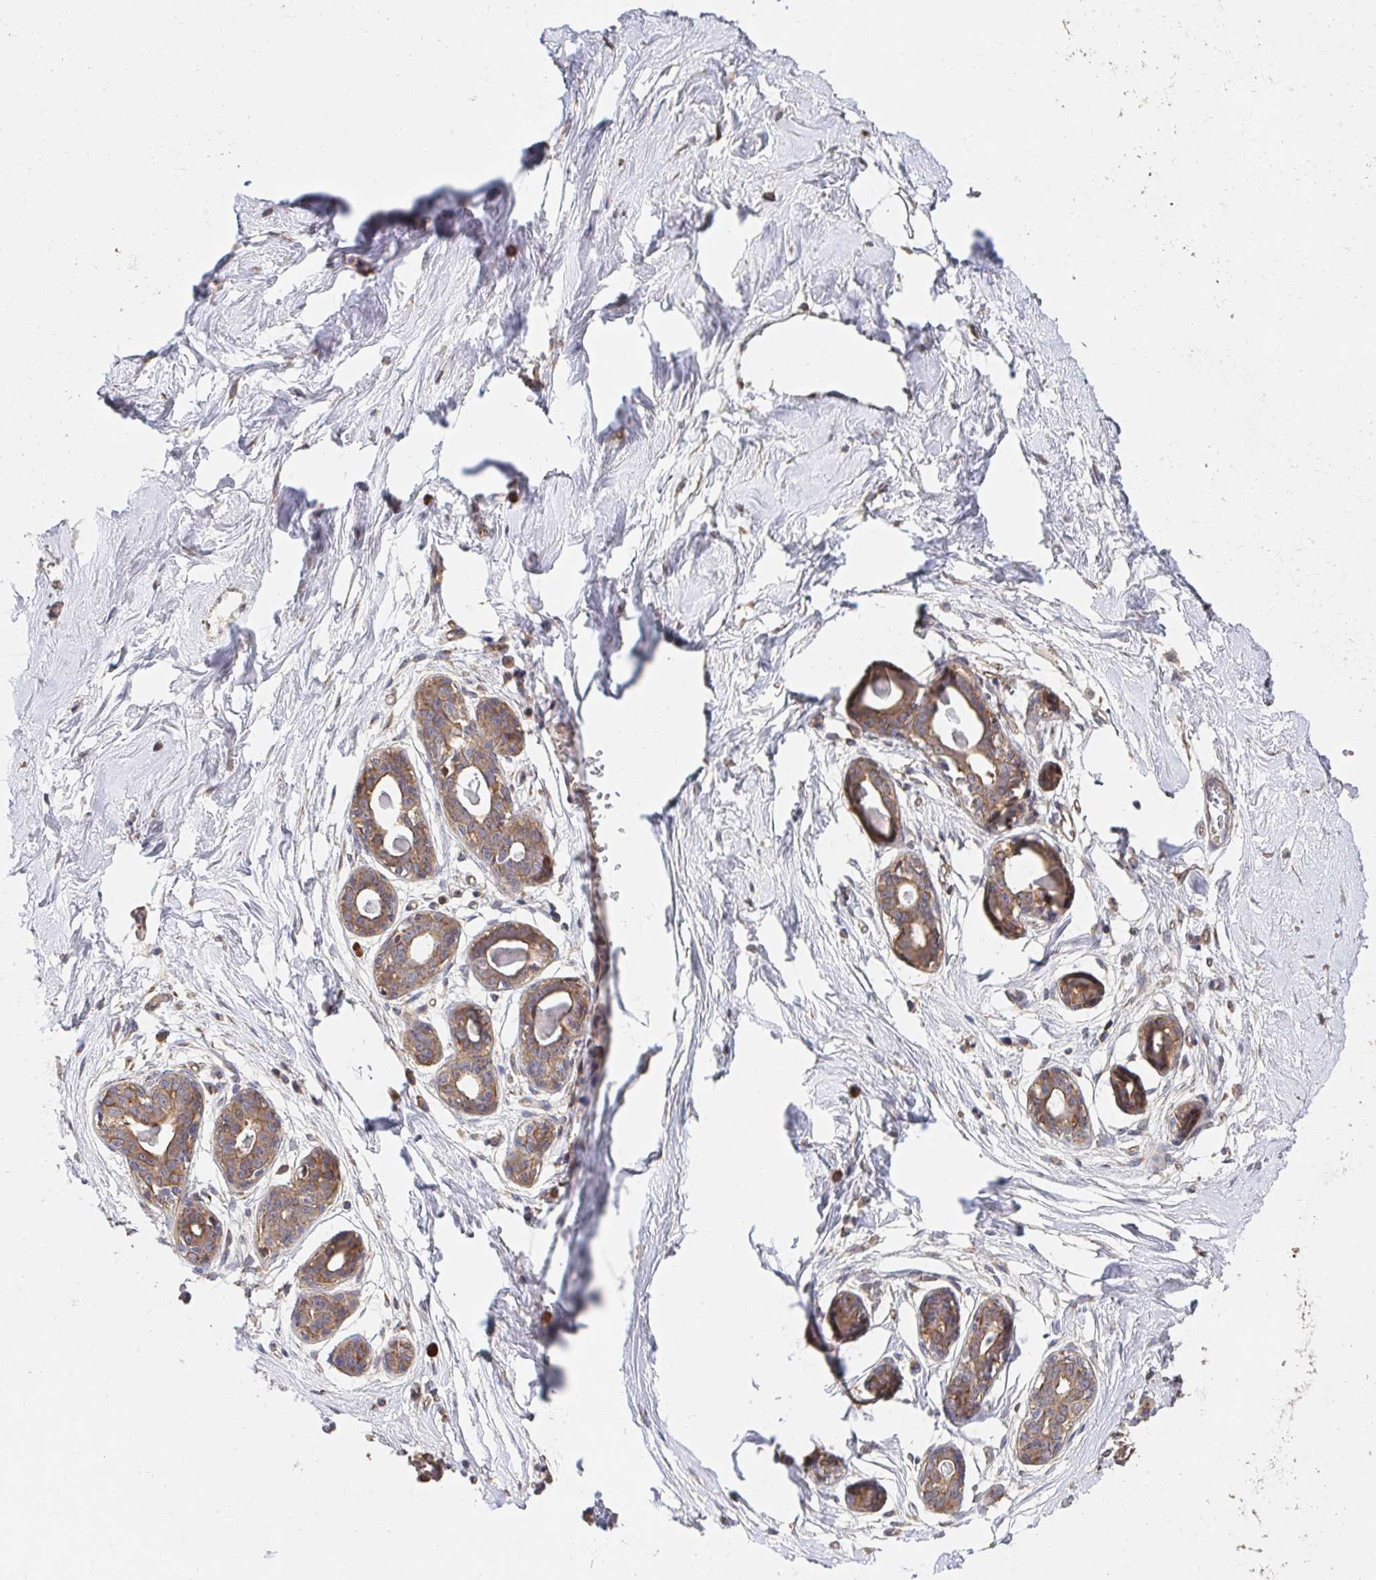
{"staining": {"intensity": "negative", "quantity": "none", "location": "none"}, "tissue": "breast", "cell_type": "Adipocytes", "image_type": "normal", "snomed": [{"axis": "morphology", "description": "Normal tissue, NOS"}, {"axis": "topography", "description": "Breast"}], "caption": "High magnification brightfield microscopy of normal breast stained with DAB (3,3'-diaminobenzidine) (brown) and counterstained with hematoxylin (blue): adipocytes show no significant expression. (DAB (3,3'-diaminobenzidine) immunohistochemistry visualized using brightfield microscopy, high magnification).", "gene": "APBB1", "patient": {"sex": "female", "age": 45}}